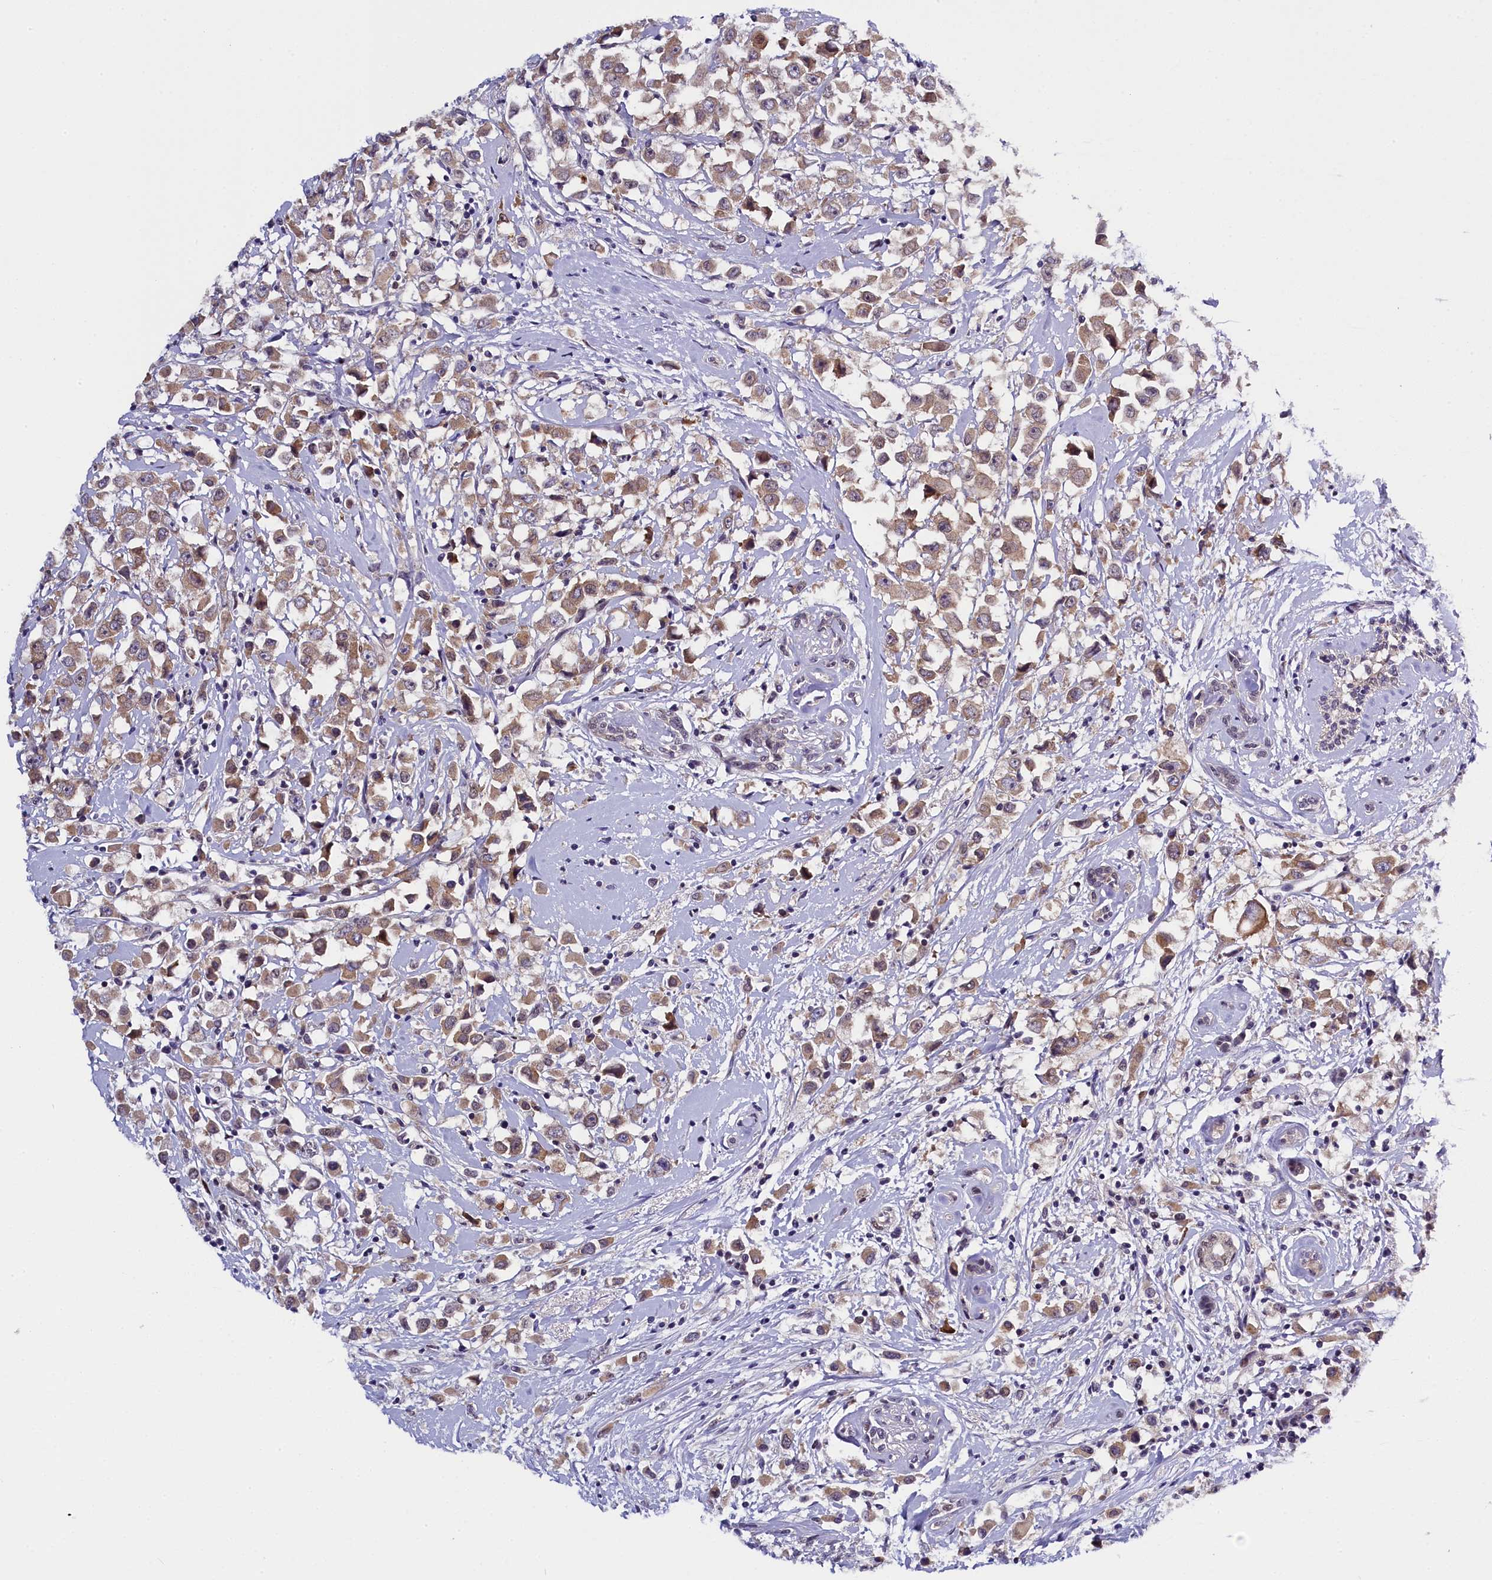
{"staining": {"intensity": "moderate", "quantity": ">75%", "location": "cytoplasmic/membranous"}, "tissue": "breast cancer", "cell_type": "Tumor cells", "image_type": "cancer", "snomed": [{"axis": "morphology", "description": "Duct carcinoma"}, {"axis": "topography", "description": "Breast"}], "caption": "High-magnification brightfield microscopy of breast infiltrating ductal carcinoma stained with DAB (brown) and counterstained with hematoxylin (blue). tumor cells exhibit moderate cytoplasmic/membranous staining is appreciated in approximately>75% of cells. (IHC, brightfield microscopy, high magnification).", "gene": "ENKD1", "patient": {"sex": "female", "age": 87}}